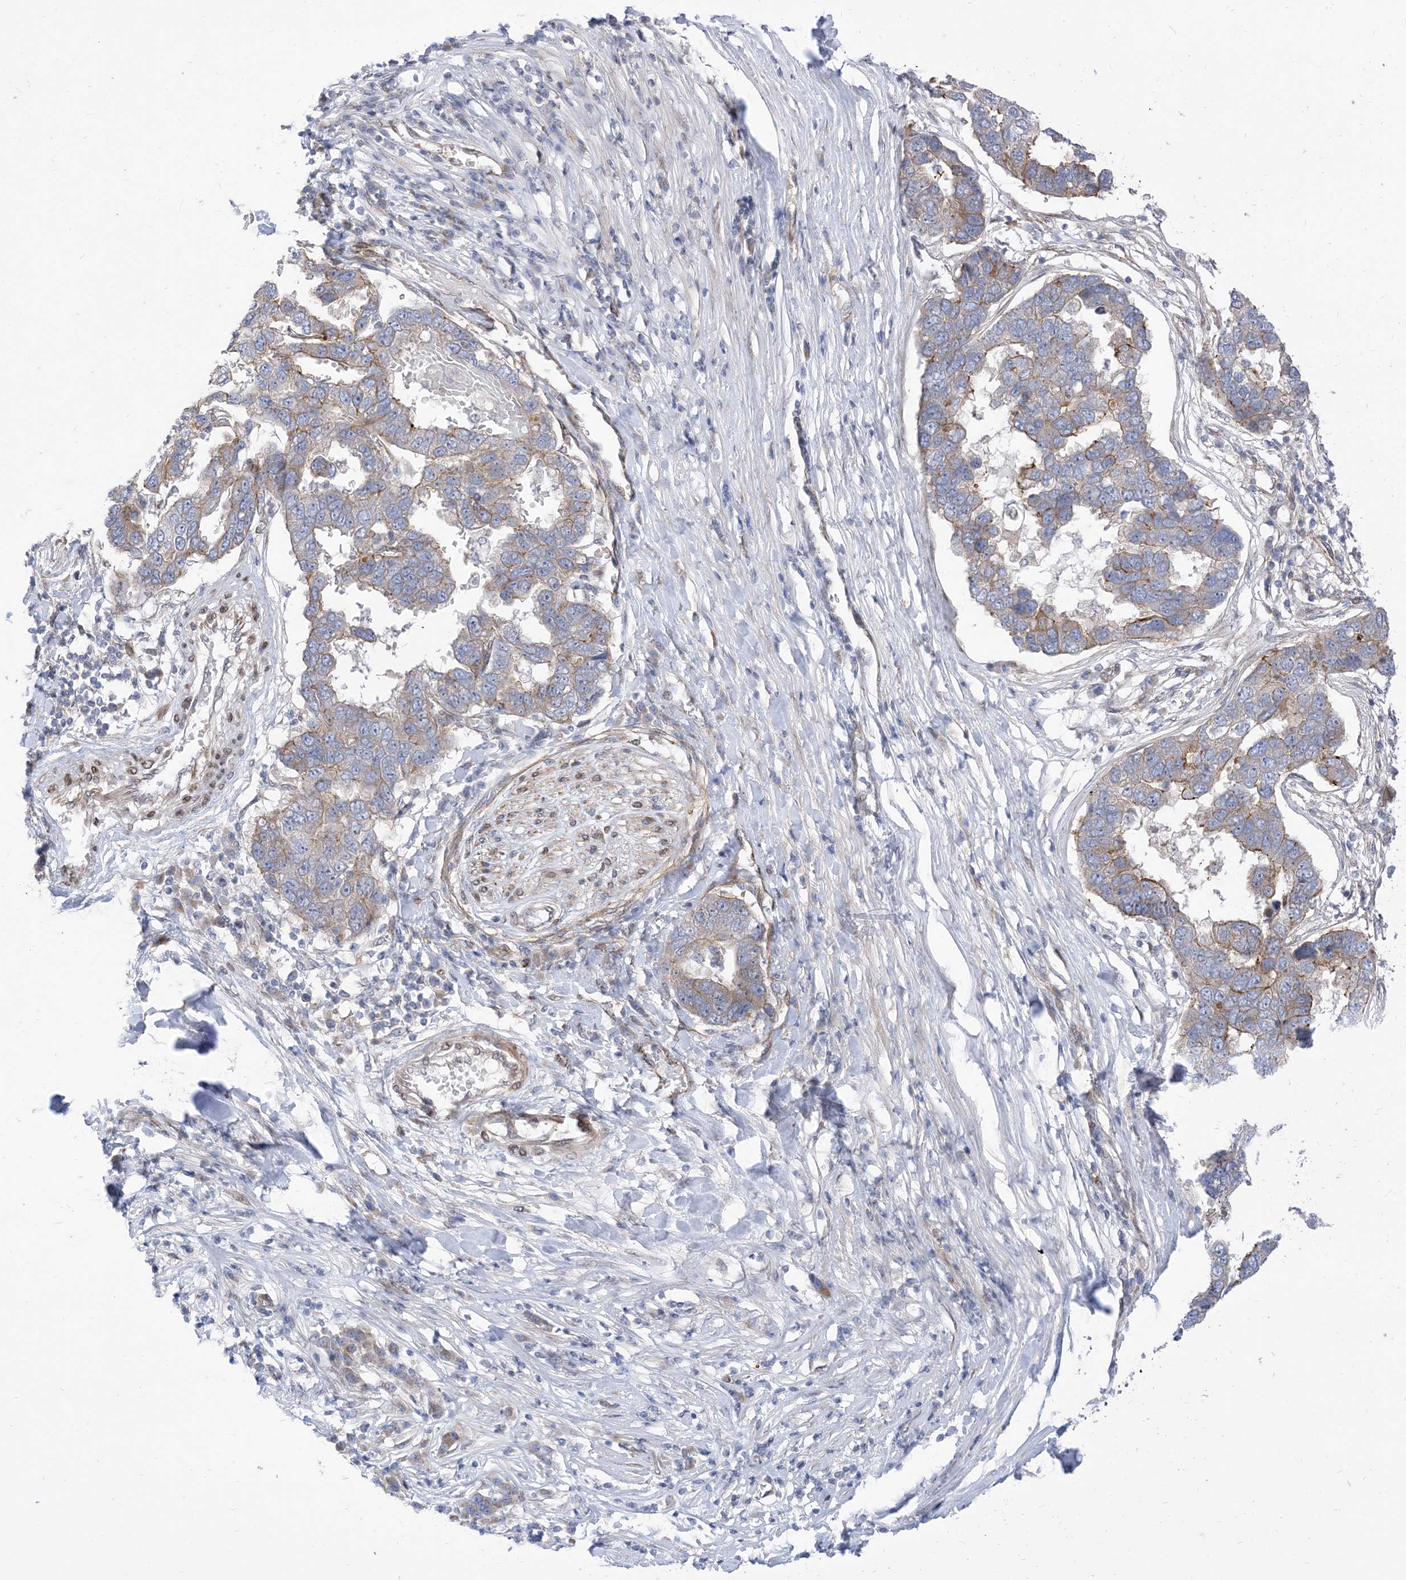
{"staining": {"intensity": "weak", "quantity": "25%-75%", "location": "cytoplasmic/membranous"}, "tissue": "pancreatic cancer", "cell_type": "Tumor cells", "image_type": "cancer", "snomed": [{"axis": "morphology", "description": "Adenocarcinoma, NOS"}, {"axis": "topography", "description": "Pancreas"}], "caption": "About 25%-75% of tumor cells in human adenocarcinoma (pancreatic) exhibit weak cytoplasmic/membranous protein positivity as visualized by brown immunohistochemical staining.", "gene": "TYSND1", "patient": {"sex": "female", "age": 61}}